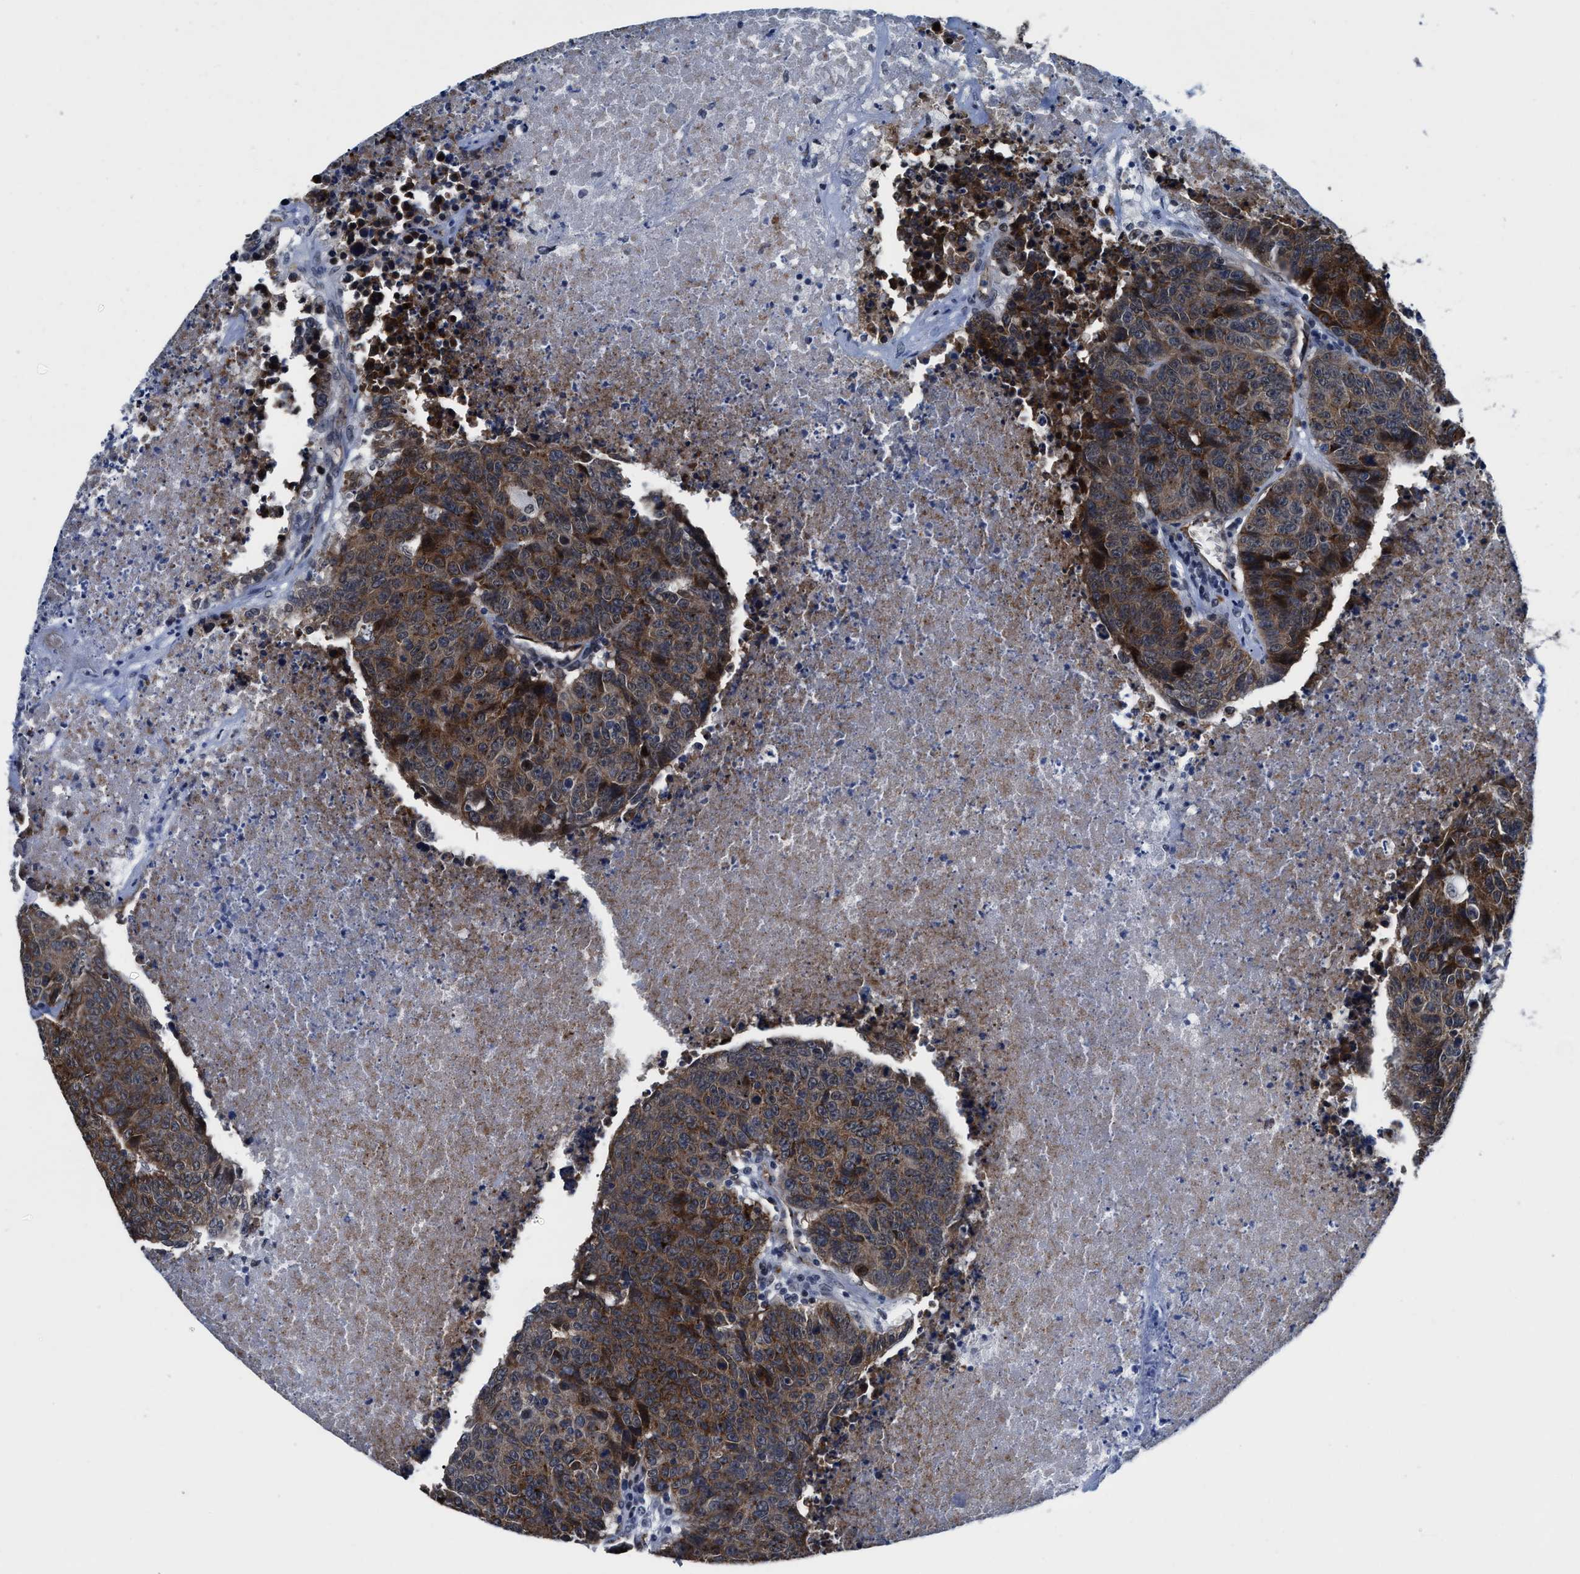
{"staining": {"intensity": "strong", "quantity": ">75%", "location": "cytoplasmic/membranous"}, "tissue": "colorectal cancer", "cell_type": "Tumor cells", "image_type": "cancer", "snomed": [{"axis": "morphology", "description": "Adenocarcinoma, NOS"}, {"axis": "topography", "description": "Colon"}], "caption": "Human colorectal cancer stained for a protein (brown) exhibits strong cytoplasmic/membranous positive positivity in approximately >75% of tumor cells.", "gene": "MARCKSL1", "patient": {"sex": "female", "age": 53}}